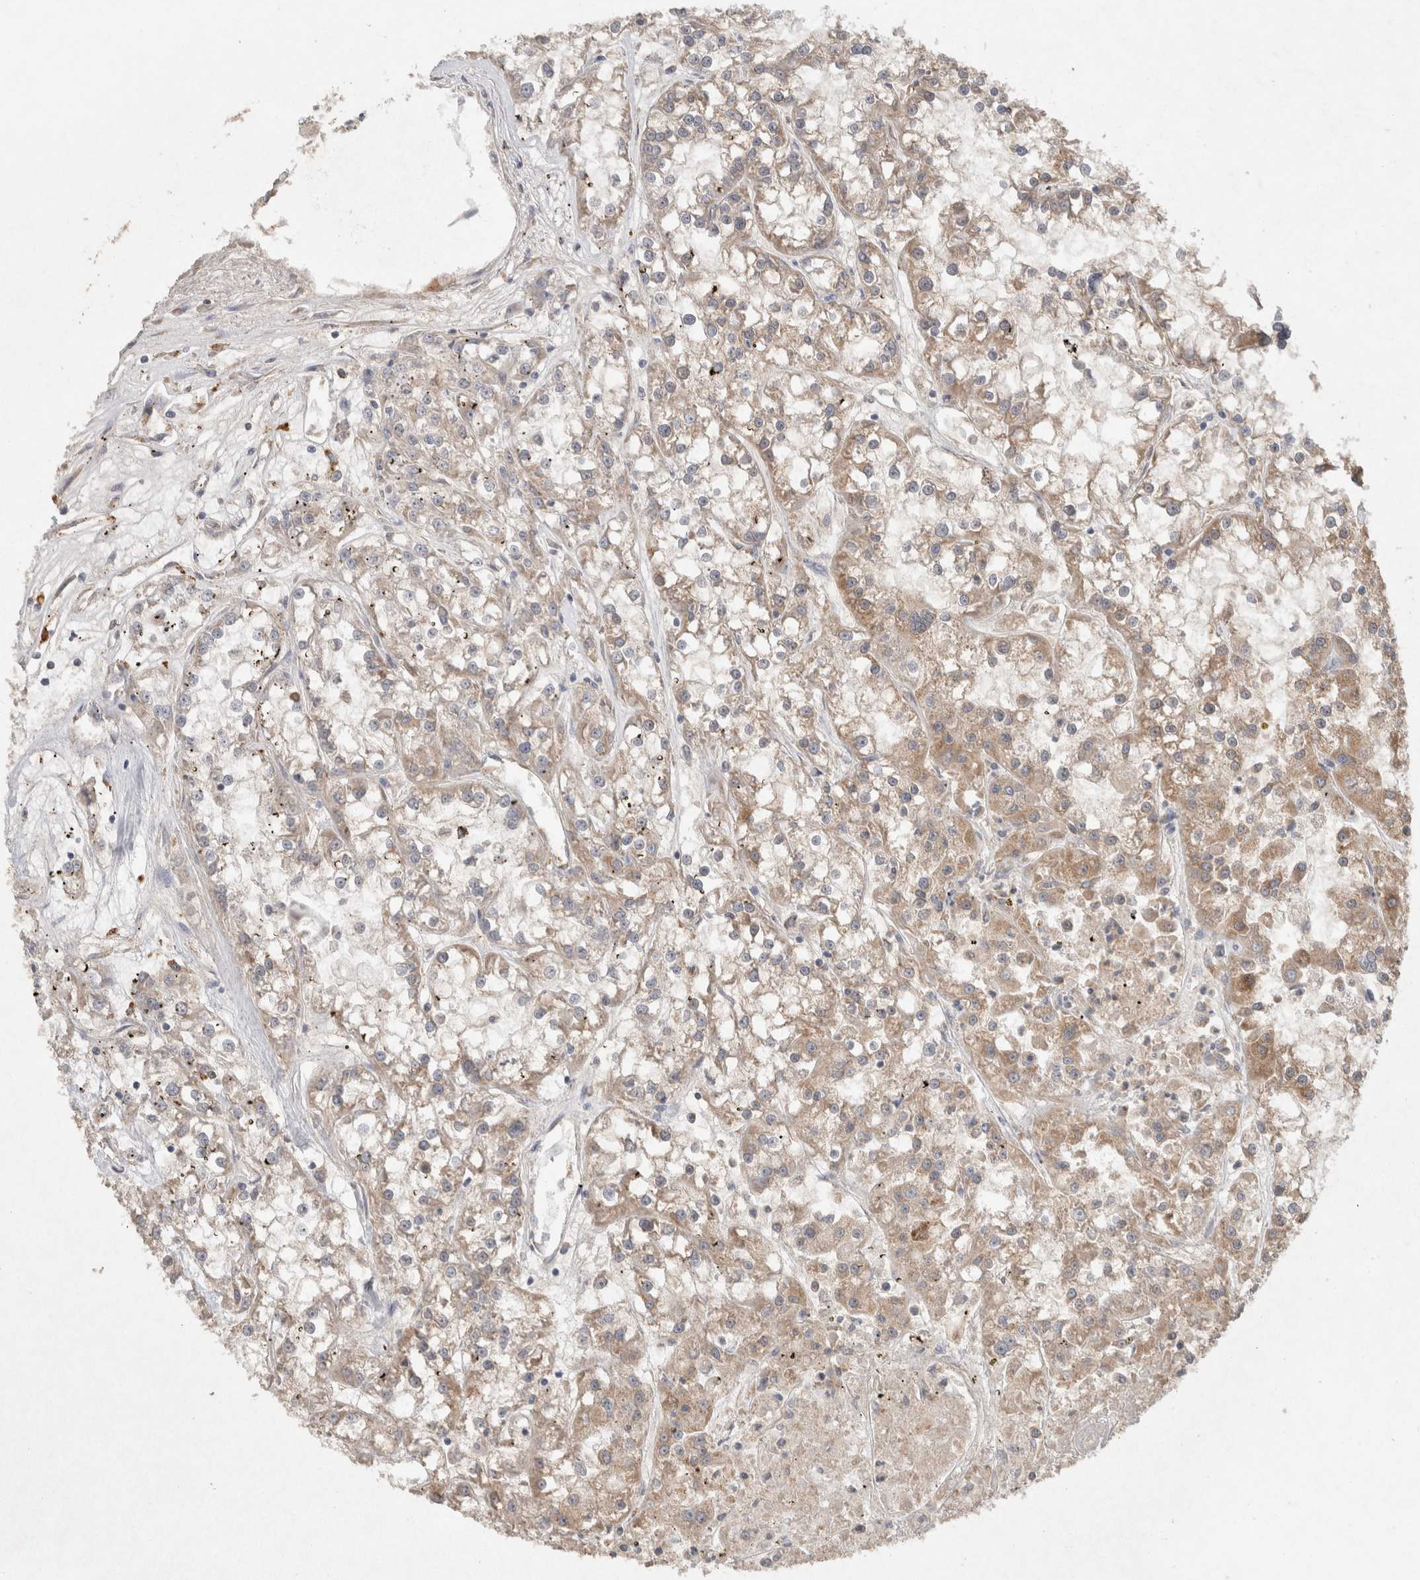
{"staining": {"intensity": "moderate", "quantity": ">75%", "location": "cytoplasmic/membranous"}, "tissue": "renal cancer", "cell_type": "Tumor cells", "image_type": "cancer", "snomed": [{"axis": "morphology", "description": "Adenocarcinoma, NOS"}, {"axis": "topography", "description": "Kidney"}], "caption": "Adenocarcinoma (renal) tissue demonstrates moderate cytoplasmic/membranous positivity in approximately >75% of tumor cells", "gene": "RAB14", "patient": {"sex": "female", "age": 52}}